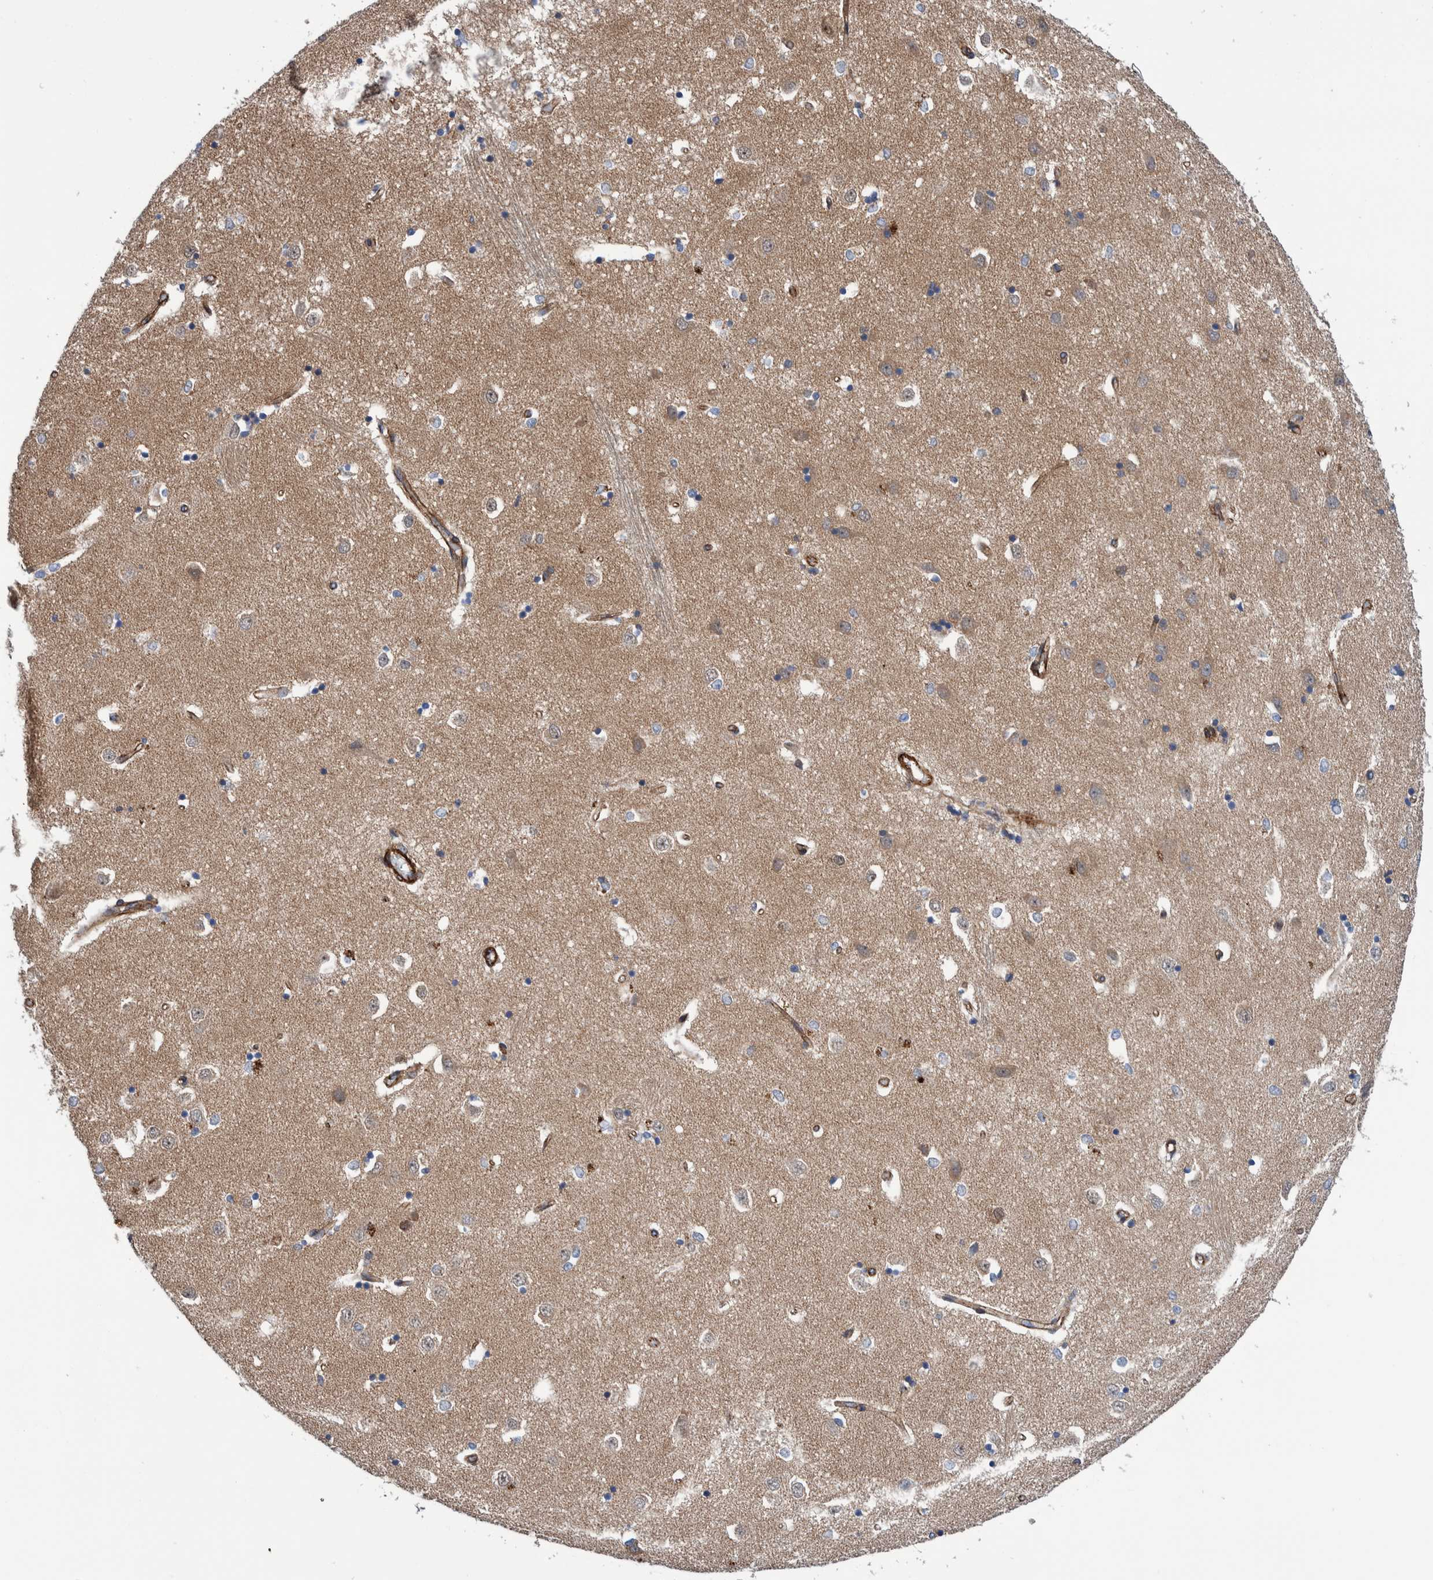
{"staining": {"intensity": "negative", "quantity": "none", "location": "none"}, "tissue": "caudate", "cell_type": "Glial cells", "image_type": "normal", "snomed": [{"axis": "morphology", "description": "Normal tissue, NOS"}, {"axis": "topography", "description": "Lateral ventricle wall"}], "caption": "This is a histopathology image of immunohistochemistry staining of benign caudate, which shows no staining in glial cells. The staining was performed using DAB (3,3'-diaminobenzidine) to visualize the protein expression in brown, while the nuclei were stained in blue with hematoxylin (Magnification: 20x).", "gene": "ENSG00000262660", "patient": {"sex": "male", "age": 45}}